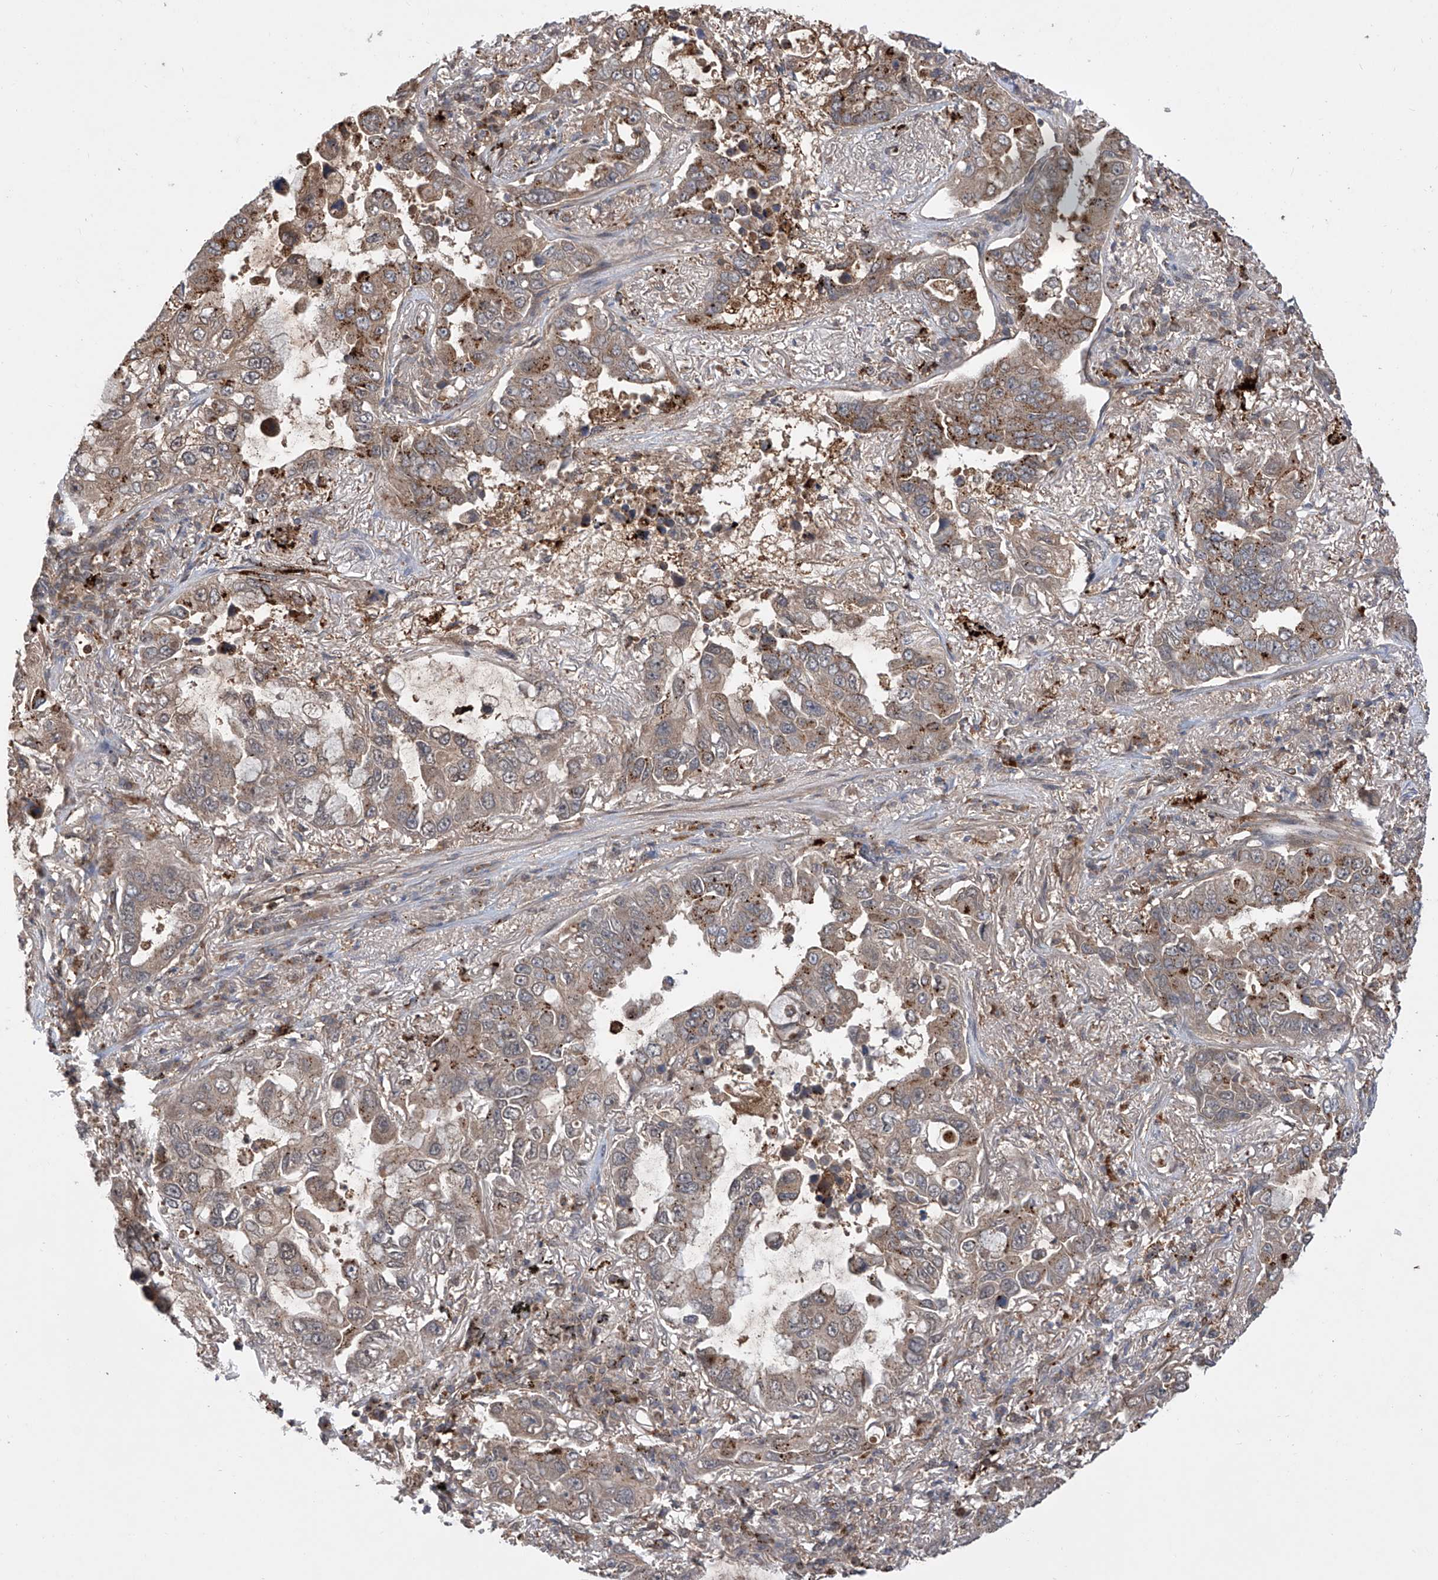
{"staining": {"intensity": "weak", "quantity": "25%-75%", "location": "cytoplasmic/membranous"}, "tissue": "lung cancer", "cell_type": "Tumor cells", "image_type": "cancer", "snomed": [{"axis": "morphology", "description": "Adenocarcinoma, NOS"}, {"axis": "topography", "description": "Lung"}], "caption": "About 25%-75% of tumor cells in human lung adenocarcinoma exhibit weak cytoplasmic/membranous protein expression as visualized by brown immunohistochemical staining.", "gene": "HOXC8", "patient": {"sex": "male", "age": 64}}